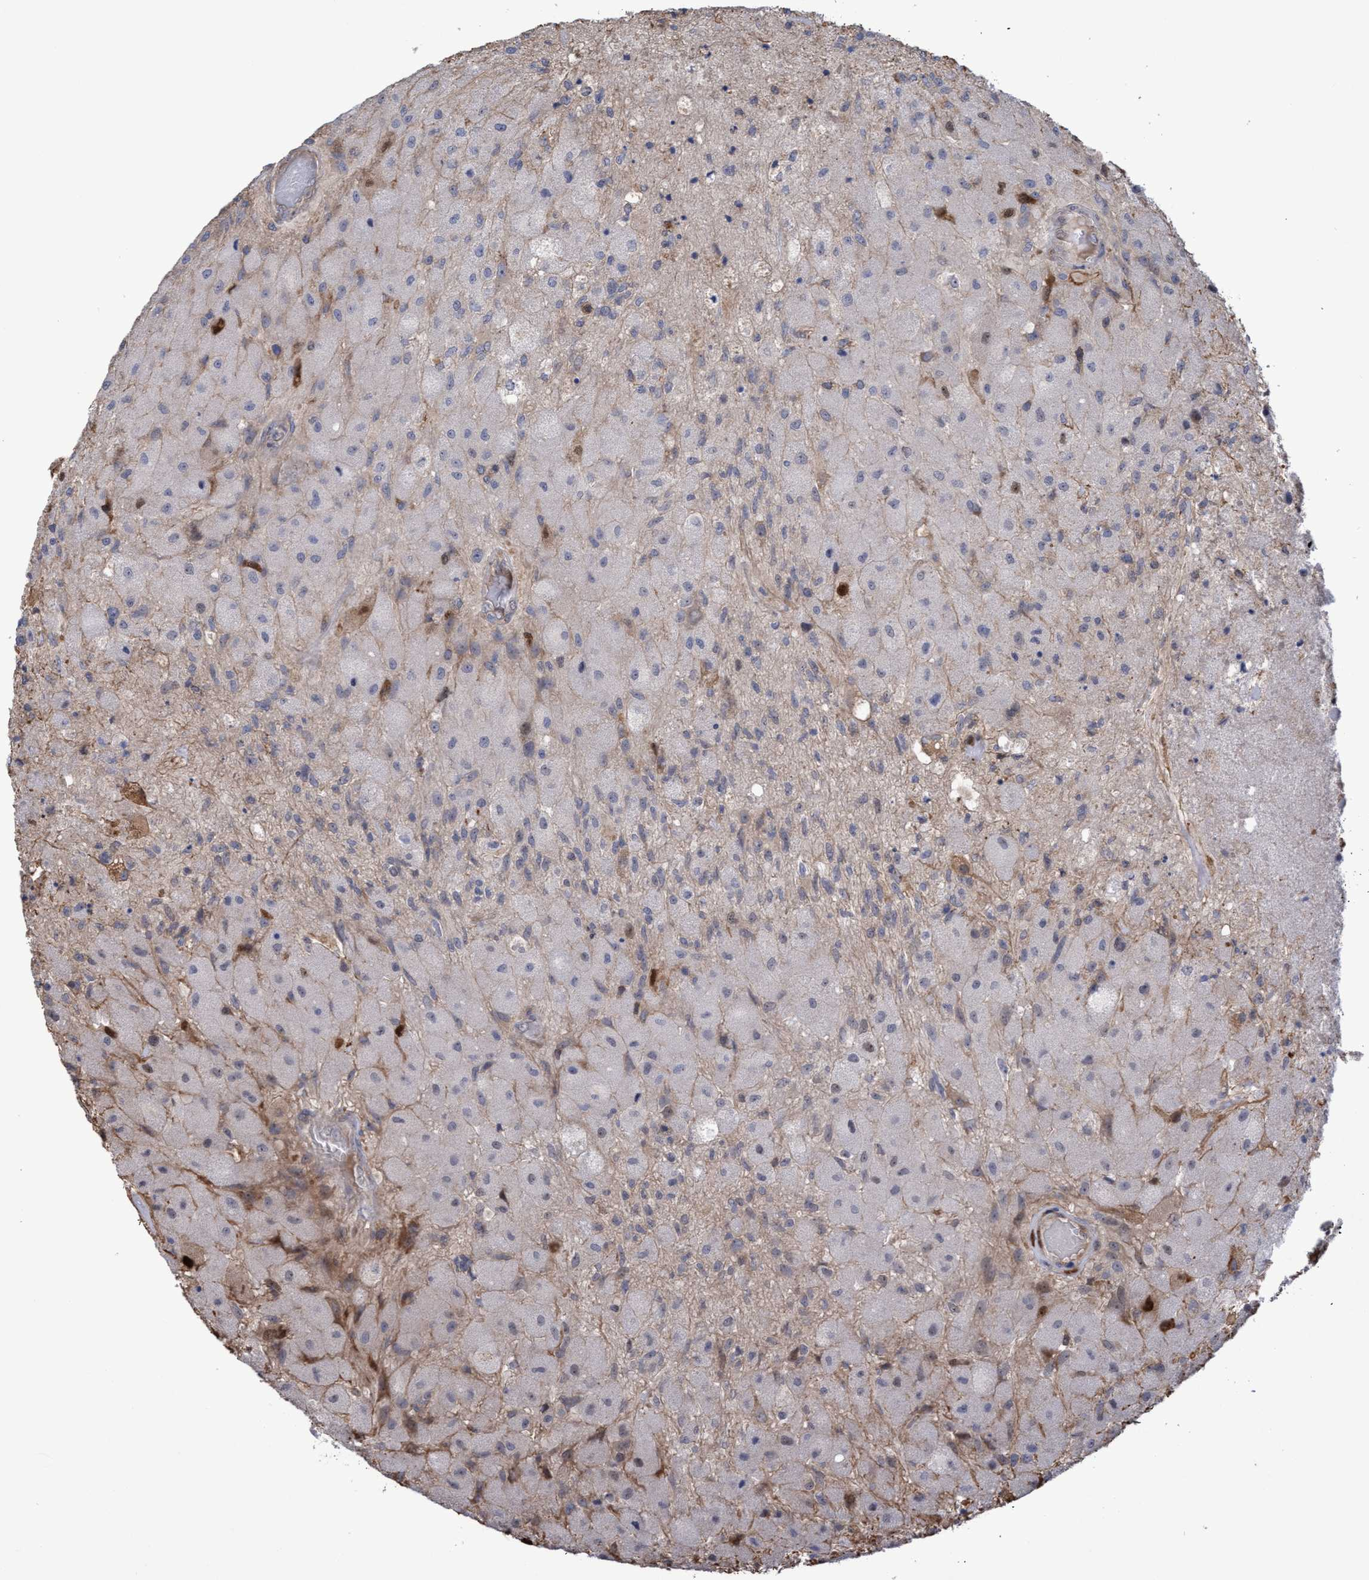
{"staining": {"intensity": "negative", "quantity": "none", "location": "none"}, "tissue": "glioma", "cell_type": "Tumor cells", "image_type": "cancer", "snomed": [{"axis": "morphology", "description": "Normal tissue, NOS"}, {"axis": "morphology", "description": "Glioma, malignant, High grade"}, {"axis": "topography", "description": "Cerebral cortex"}], "caption": "Malignant glioma (high-grade) stained for a protein using immunohistochemistry displays no staining tumor cells.", "gene": "SLBP", "patient": {"sex": "male", "age": 77}}